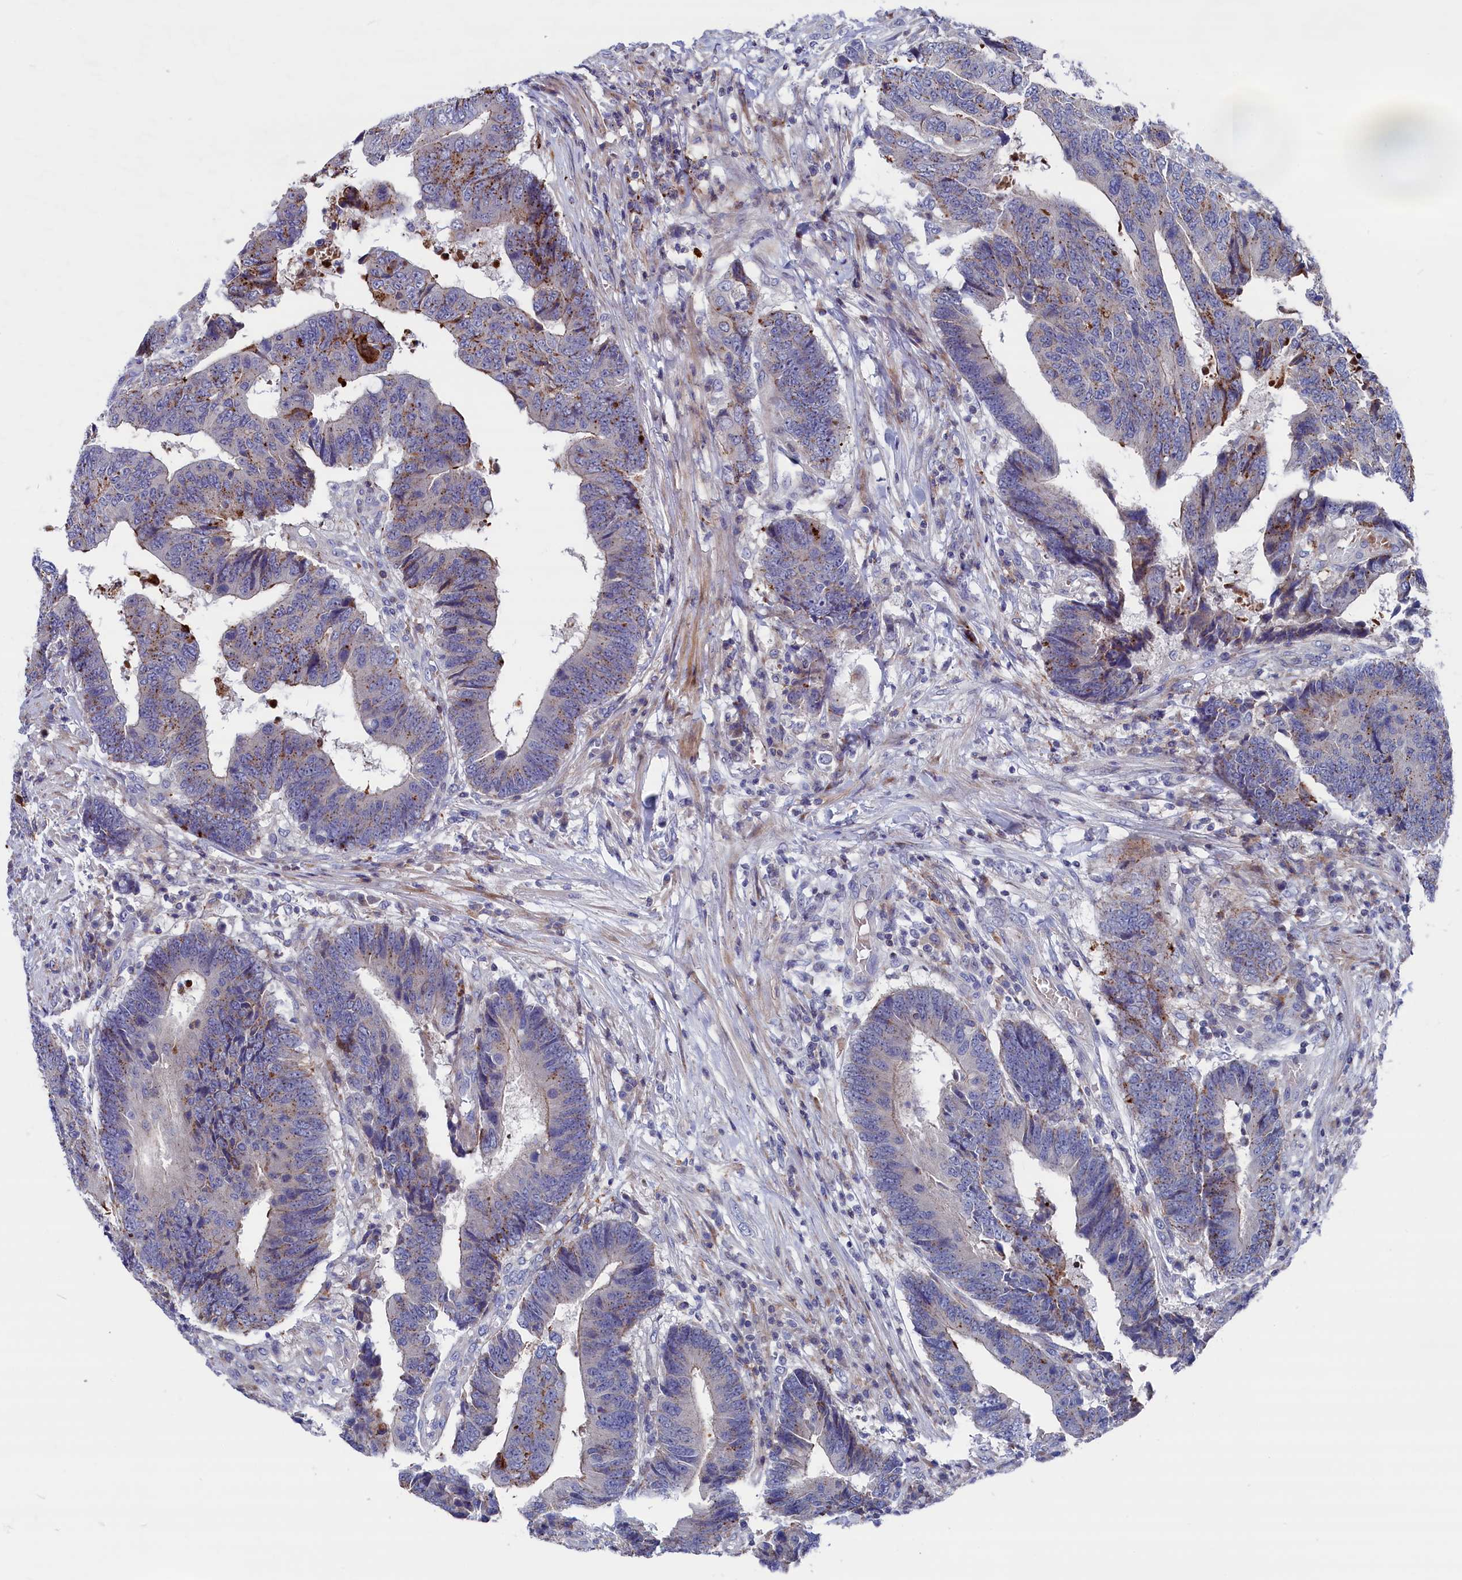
{"staining": {"intensity": "moderate", "quantity": "25%-75%", "location": "cytoplasmic/membranous"}, "tissue": "colorectal cancer", "cell_type": "Tumor cells", "image_type": "cancer", "snomed": [{"axis": "morphology", "description": "Adenocarcinoma, NOS"}, {"axis": "topography", "description": "Rectum"}], "caption": "Moderate cytoplasmic/membranous expression is present in approximately 25%-75% of tumor cells in colorectal cancer.", "gene": "NUDT7", "patient": {"sex": "male", "age": 84}}